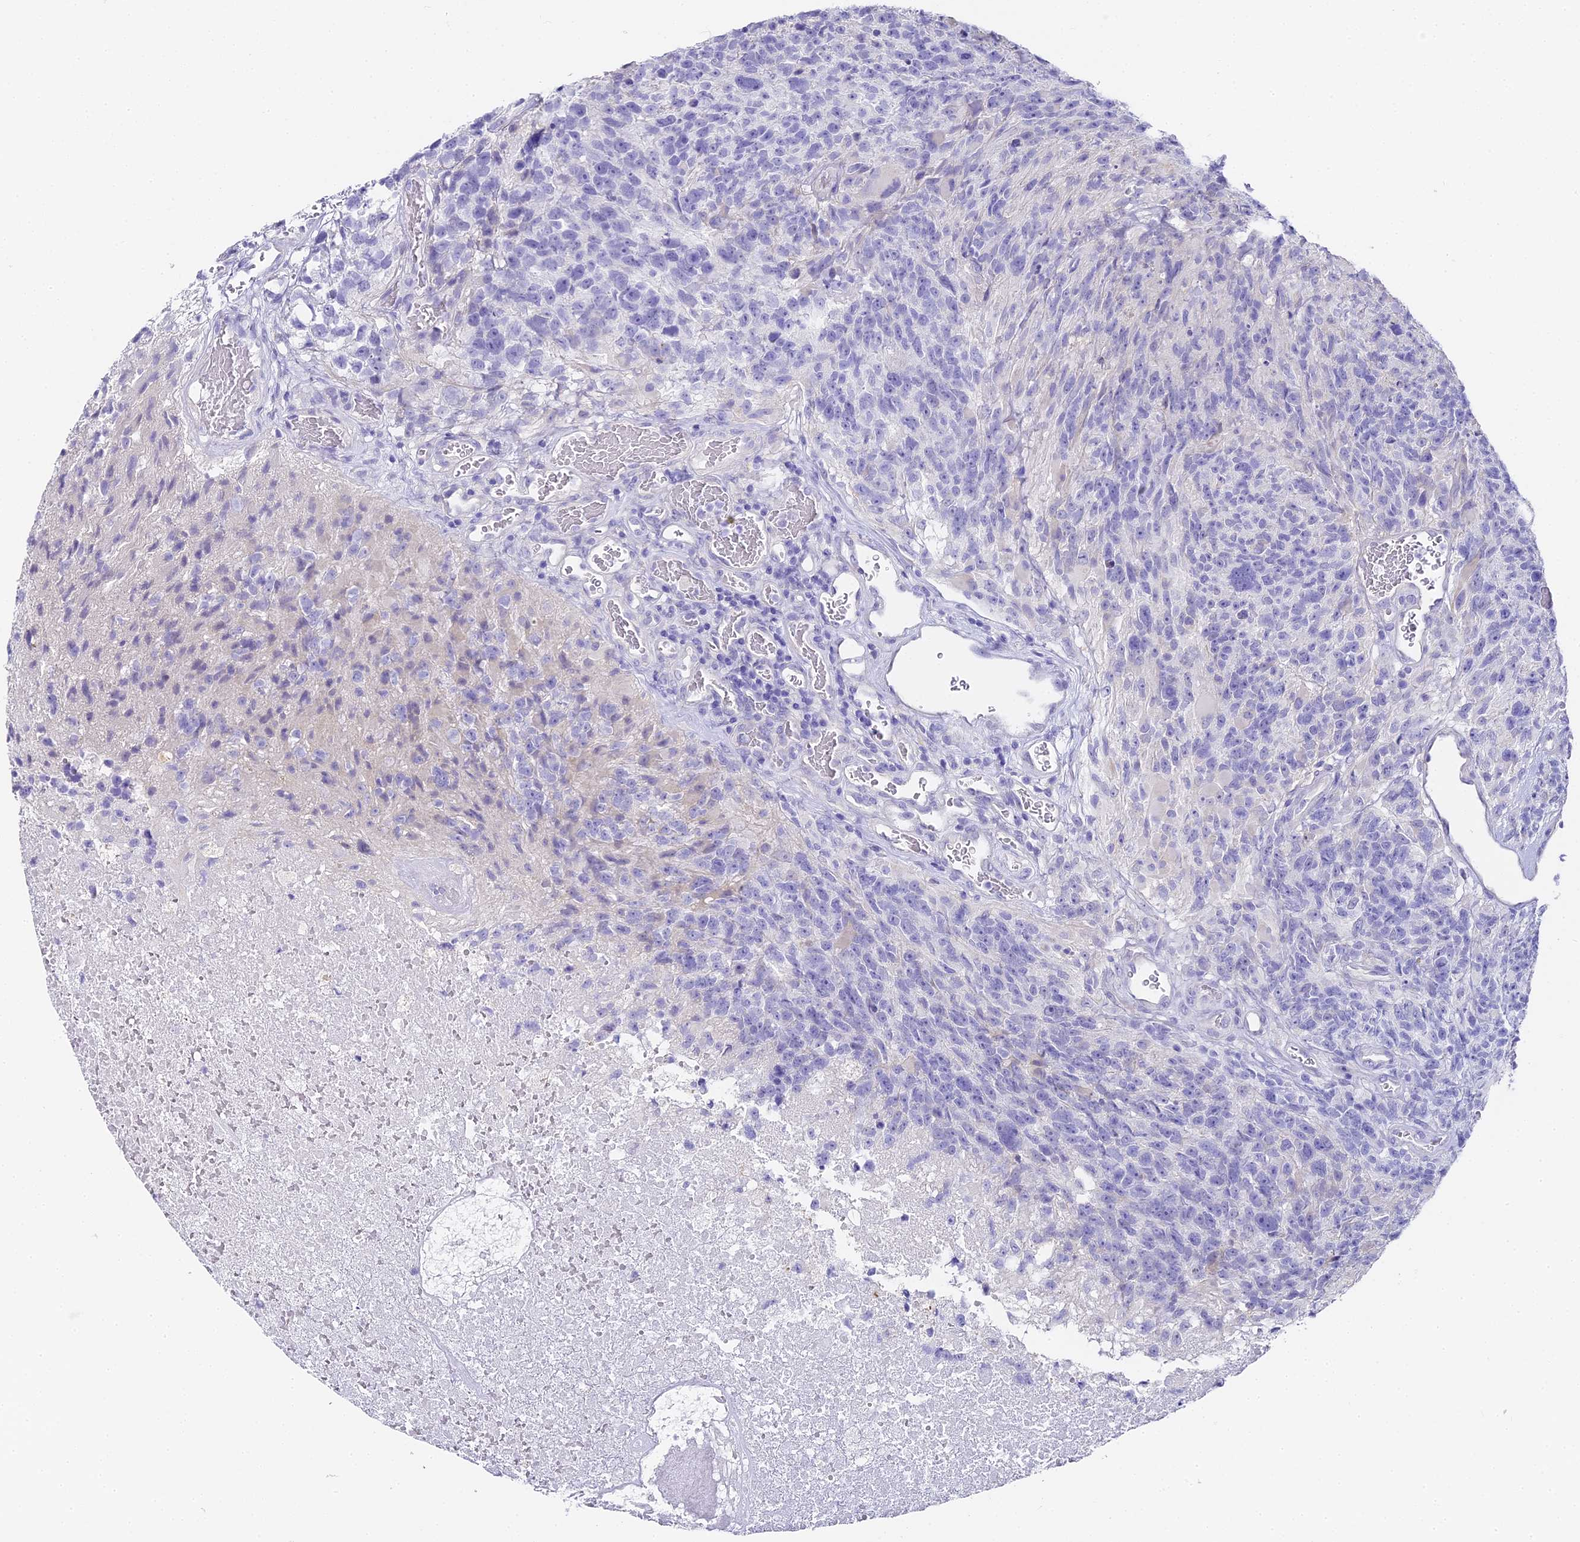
{"staining": {"intensity": "negative", "quantity": "none", "location": "none"}, "tissue": "glioma", "cell_type": "Tumor cells", "image_type": "cancer", "snomed": [{"axis": "morphology", "description": "Glioma, malignant, High grade"}, {"axis": "topography", "description": "Brain"}], "caption": "This is an immunohistochemistry (IHC) micrograph of human high-grade glioma (malignant). There is no staining in tumor cells.", "gene": "ABHD14A-ACY1", "patient": {"sex": "male", "age": 76}}